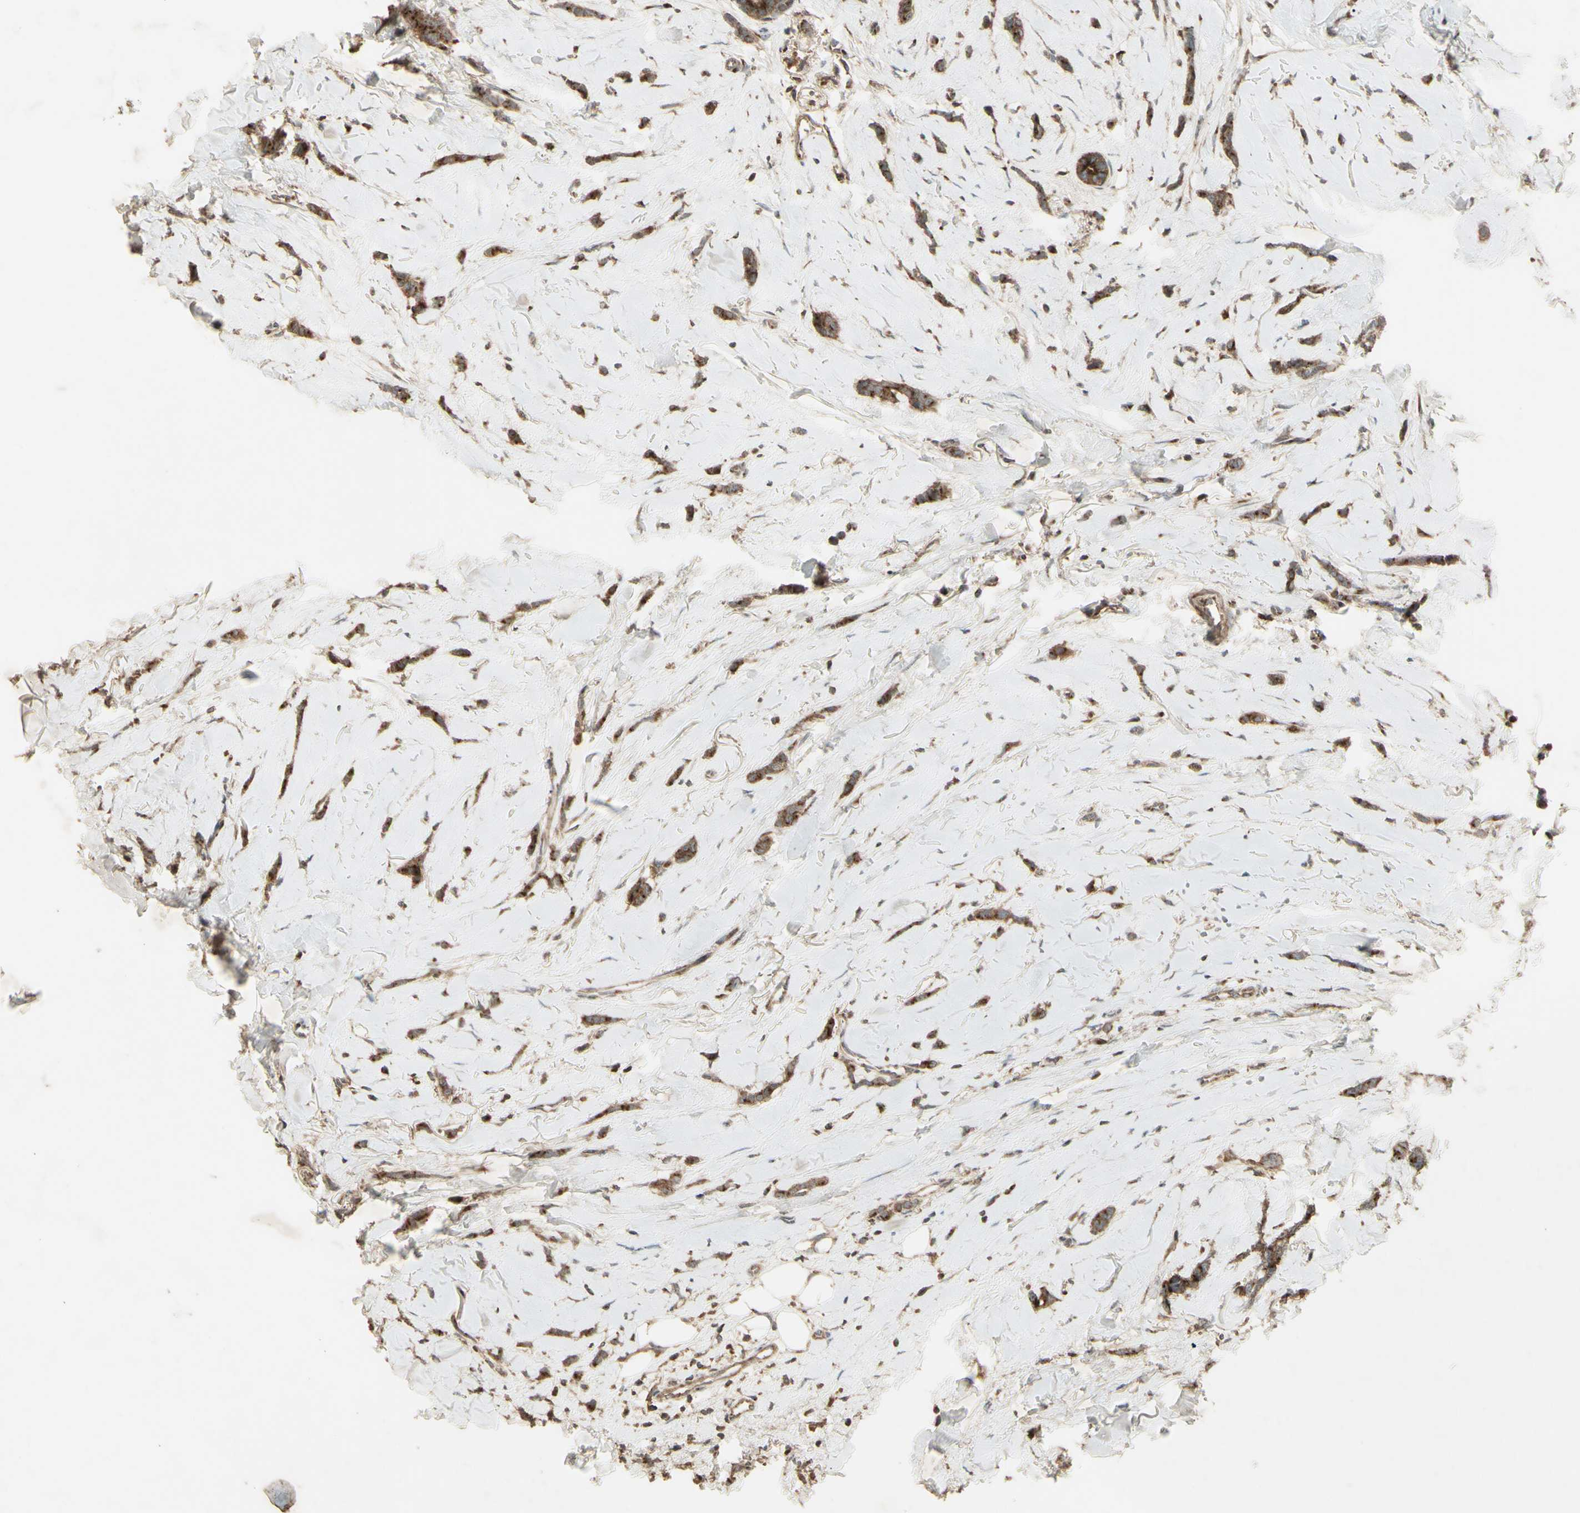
{"staining": {"intensity": "strong", "quantity": ">75%", "location": "cytoplasmic/membranous"}, "tissue": "breast cancer", "cell_type": "Tumor cells", "image_type": "cancer", "snomed": [{"axis": "morphology", "description": "Lobular carcinoma"}, {"axis": "topography", "description": "Skin"}, {"axis": "topography", "description": "Breast"}], "caption": "Breast cancer stained with a brown dye reveals strong cytoplasmic/membranous positive staining in approximately >75% of tumor cells.", "gene": "AP1G1", "patient": {"sex": "female", "age": 46}}